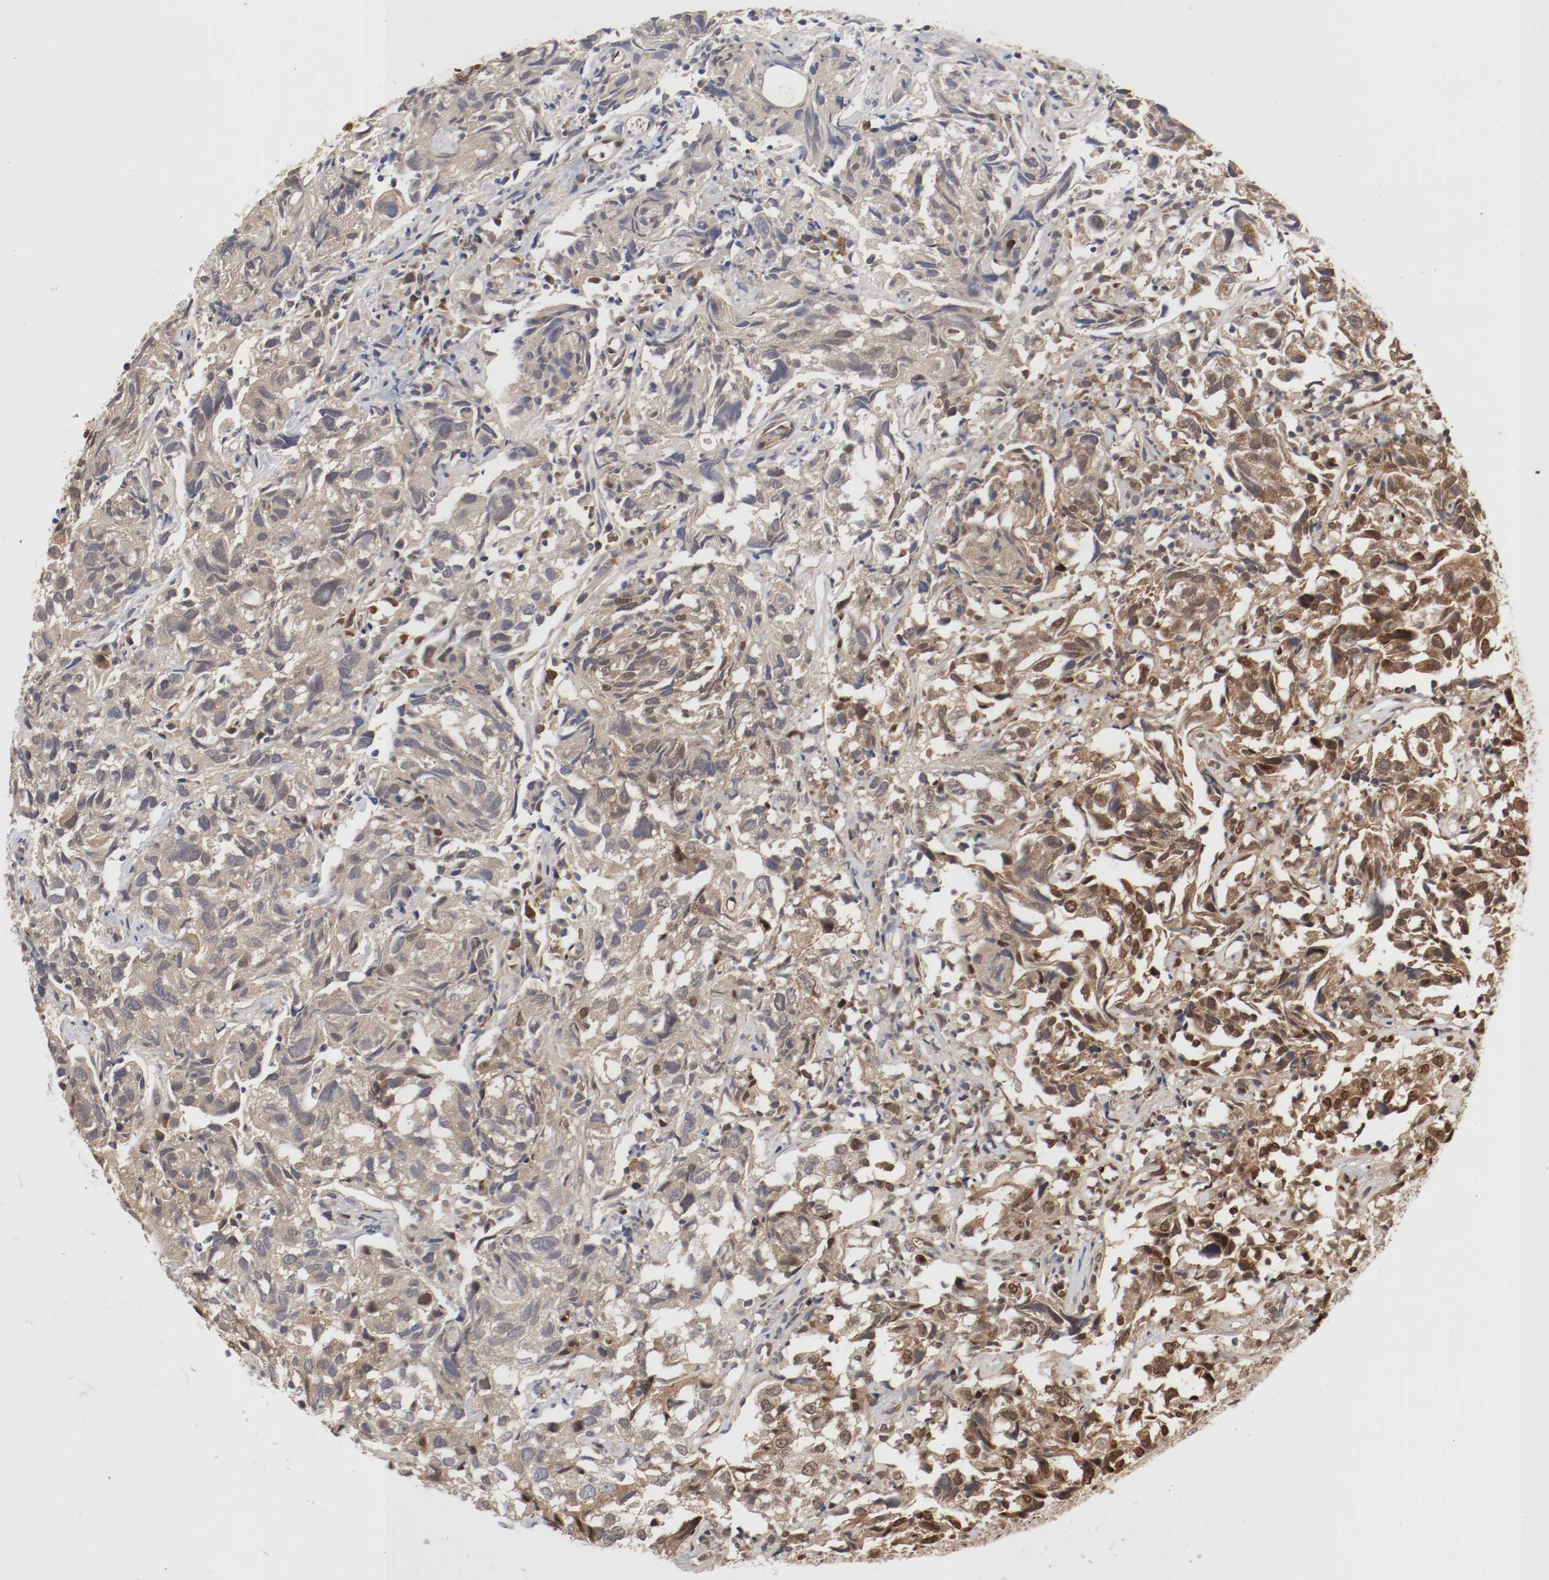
{"staining": {"intensity": "strong", "quantity": ">75%", "location": "cytoplasmic/membranous,nuclear"}, "tissue": "urothelial cancer", "cell_type": "Tumor cells", "image_type": "cancer", "snomed": [{"axis": "morphology", "description": "Urothelial carcinoma, High grade"}, {"axis": "topography", "description": "Urinary bladder"}], "caption": "High-power microscopy captured an IHC image of urothelial cancer, revealing strong cytoplasmic/membranous and nuclear positivity in about >75% of tumor cells. (Brightfield microscopy of DAB IHC at high magnification).", "gene": "AFG3L2", "patient": {"sex": "female", "age": 75}}